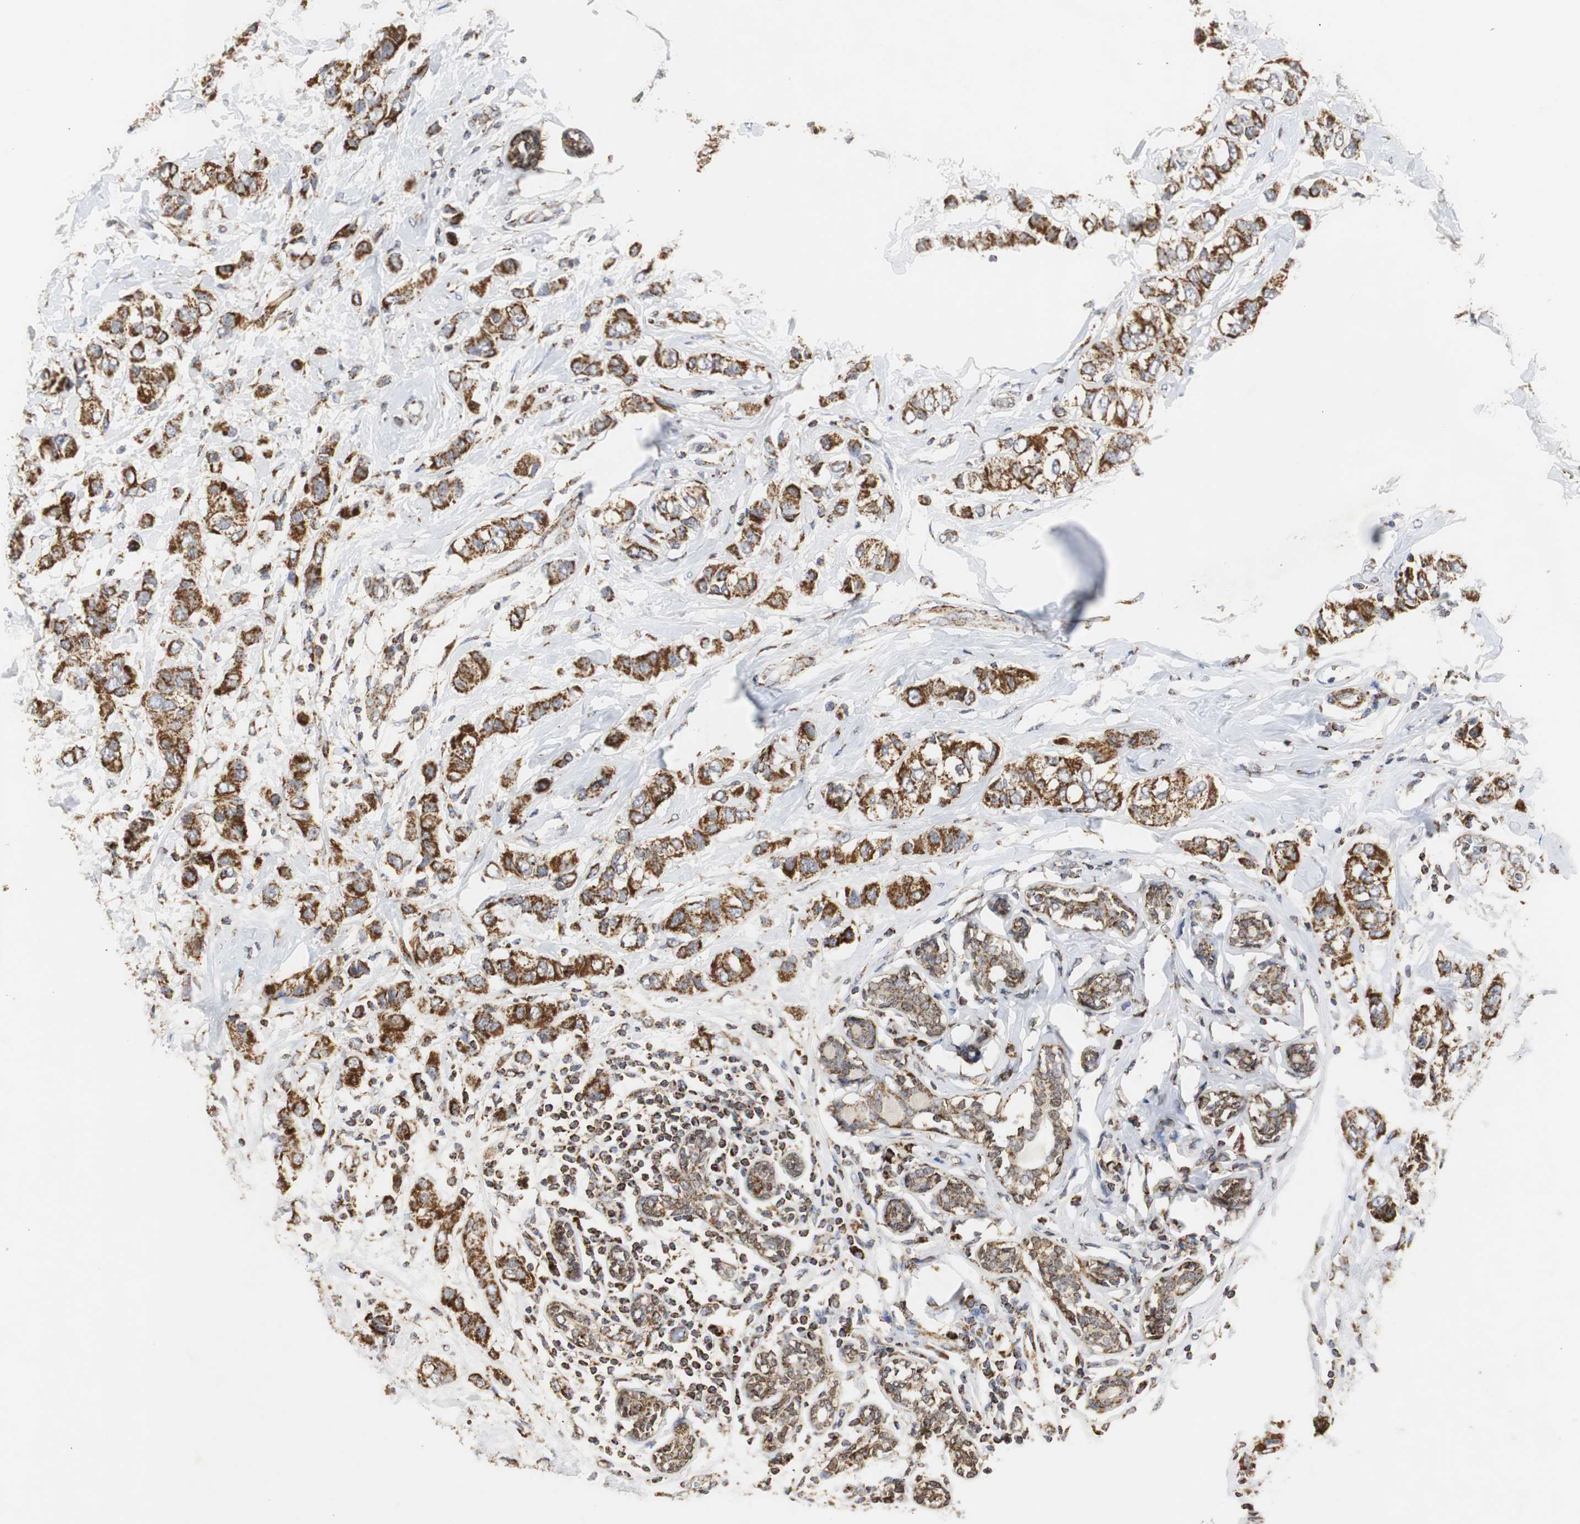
{"staining": {"intensity": "strong", "quantity": ">75%", "location": "cytoplasmic/membranous"}, "tissue": "breast cancer", "cell_type": "Tumor cells", "image_type": "cancer", "snomed": [{"axis": "morphology", "description": "Duct carcinoma"}, {"axis": "topography", "description": "Breast"}], "caption": "Tumor cells exhibit high levels of strong cytoplasmic/membranous positivity in about >75% of cells in human breast cancer. The staining was performed using DAB (3,3'-diaminobenzidine) to visualize the protein expression in brown, while the nuclei were stained in blue with hematoxylin (Magnification: 20x).", "gene": "HSD17B10", "patient": {"sex": "female", "age": 50}}